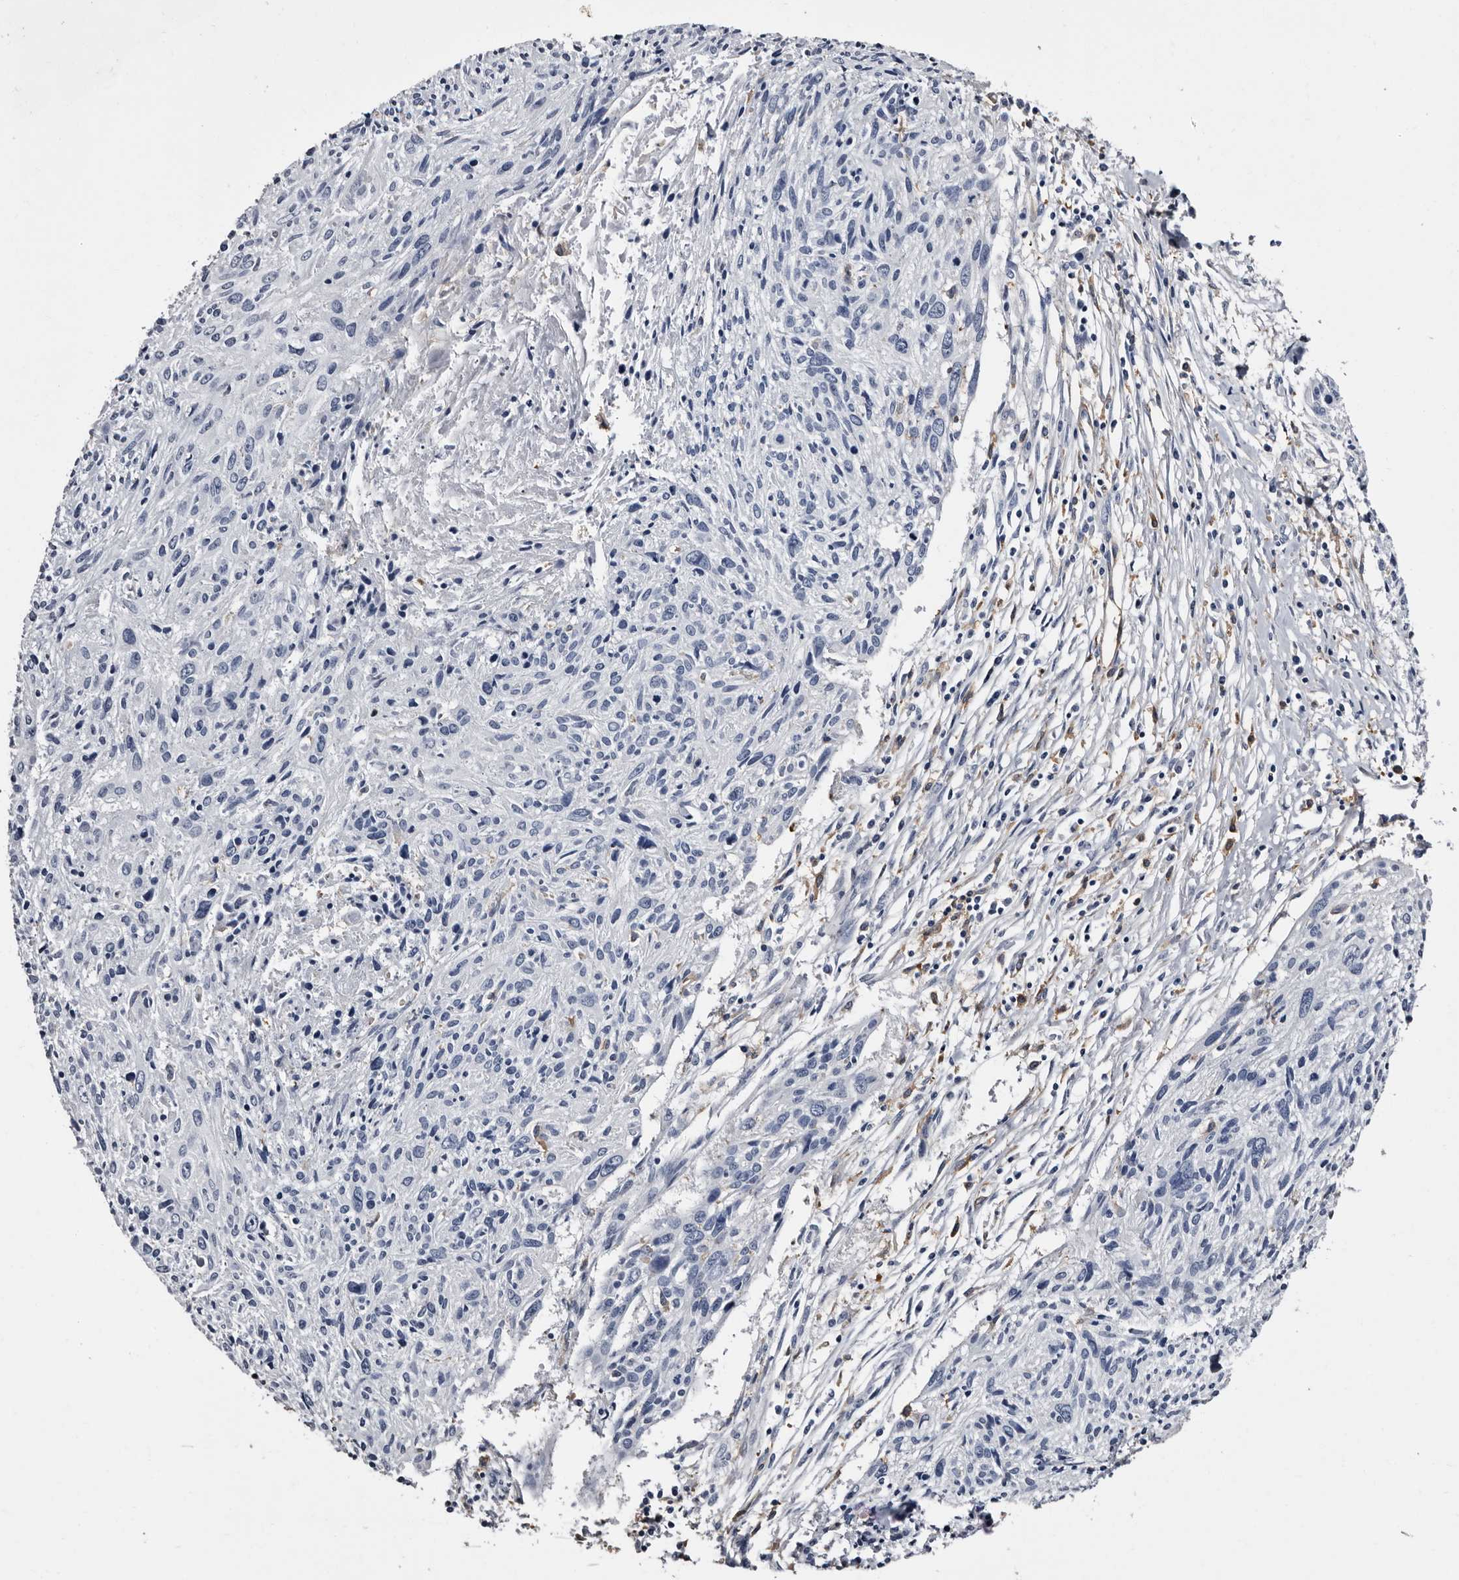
{"staining": {"intensity": "negative", "quantity": "none", "location": "none"}, "tissue": "cervical cancer", "cell_type": "Tumor cells", "image_type": "cancer", "snomed": [{"axis": "morphology", "description": "Squamous cell carcinoma, NOS"}, {"axis": "topography", "description": "Cervix"}], "caption": "Tumor cells are negative for protein expression in human cervical cancer.", "gene": "EPB41L3", "patient": {"sex": "female", "age": 51}}